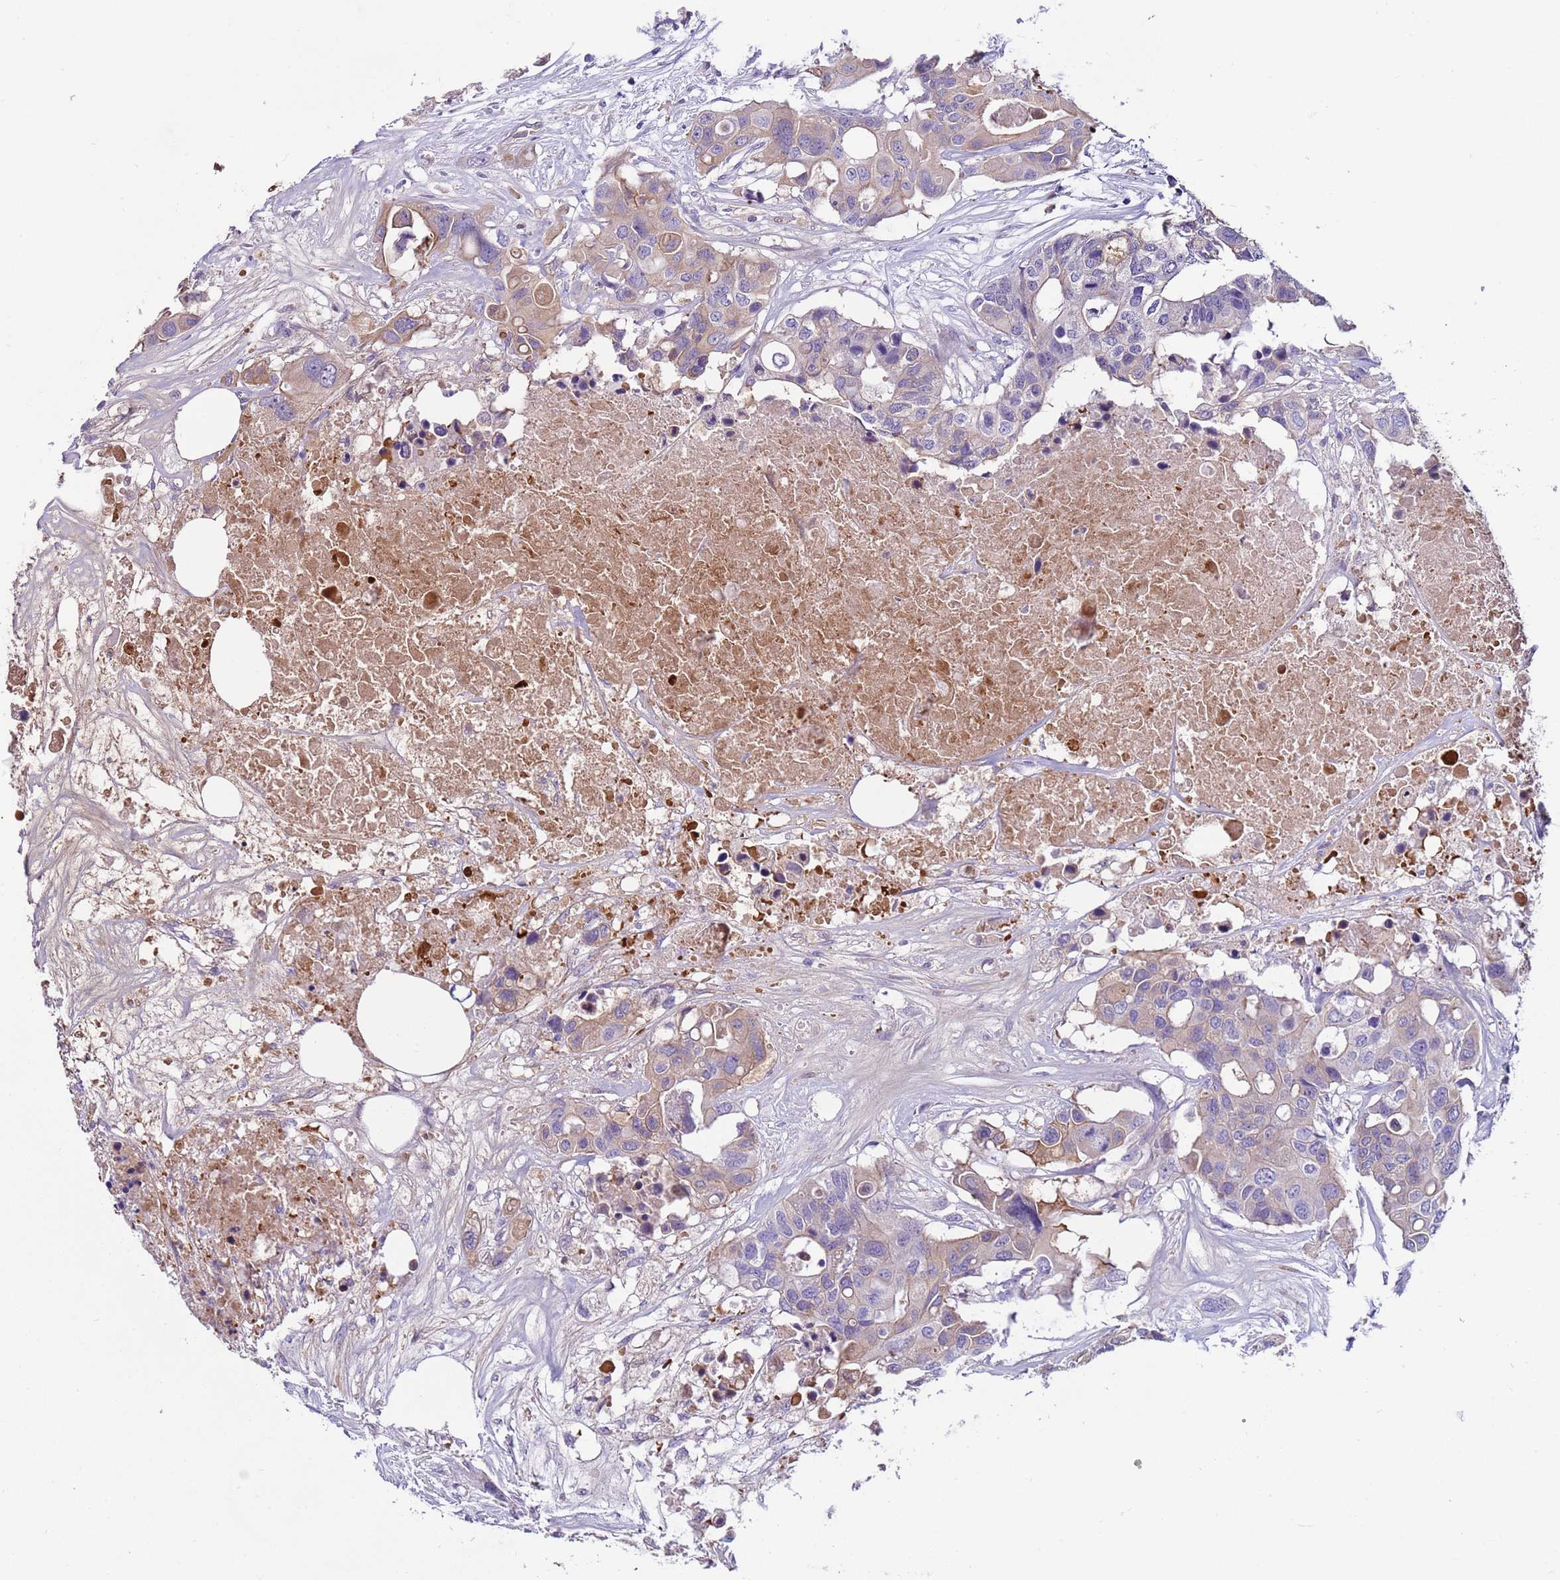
{"staining": {"intensity": "weak", "quantity": "25%-75%", "location": "cytoplasmic/membranous"}, "tissue": "colorectal cancer", "cell_type": "Tumor cells", "image_type": "cancer", "snomed": [{"axis": "morphology", "description": "Adenocarcinoma, NOS"}, {"axis": "topography", "description": "Colon"}], "caption": "Protein staining of colorectal cancer (adenocarcinoma) tissue reveals weak cytoplasmic/membranous staining in about 25%-75% of tumor cells.", "gene": "TRIM51", "patient": {"sex": "male", "age": 77}}